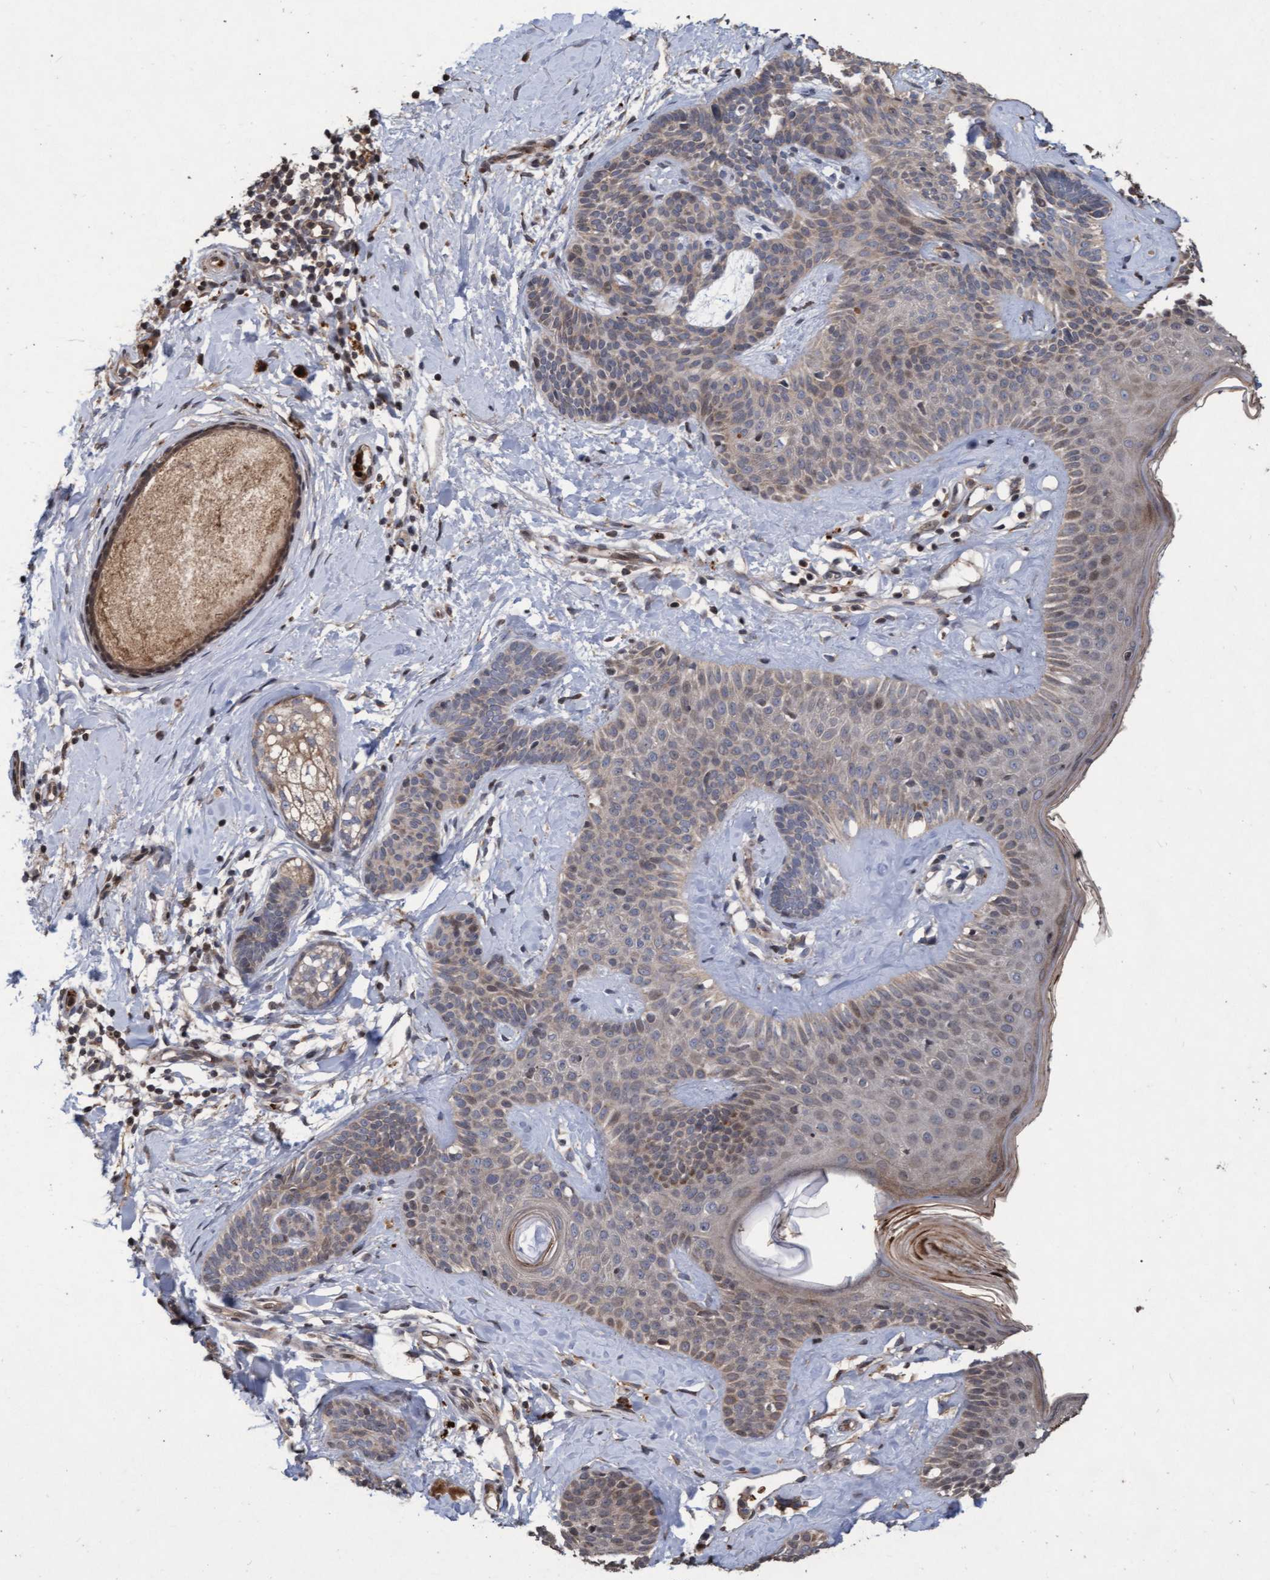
{"staining": {"intensity": "weak", "quantity": "25%-75%", "location": "cytoplasmic/membranous,nuclear"}, "tissue": "skin cancer", "cell_type": "Tumor cells", "image_type": "cancer", "snomed": [{"axis": "morphology", "description": "Developmental malformation"}, {"axis": "morphology", "description": "Basal cell carcinoma"}, {"axis": "topography", "description": "Skin"}], "caption": "An immunohistochemistry photomicrograph of tumor tissue is shown. Protein staining in brown labels weak cytoplasmic/membranous and nuclear positivity in skin basal cell carcinoma within tumor cells.", "gene": "KCNC2", "patient": {"sex": "female", "age": 62}}